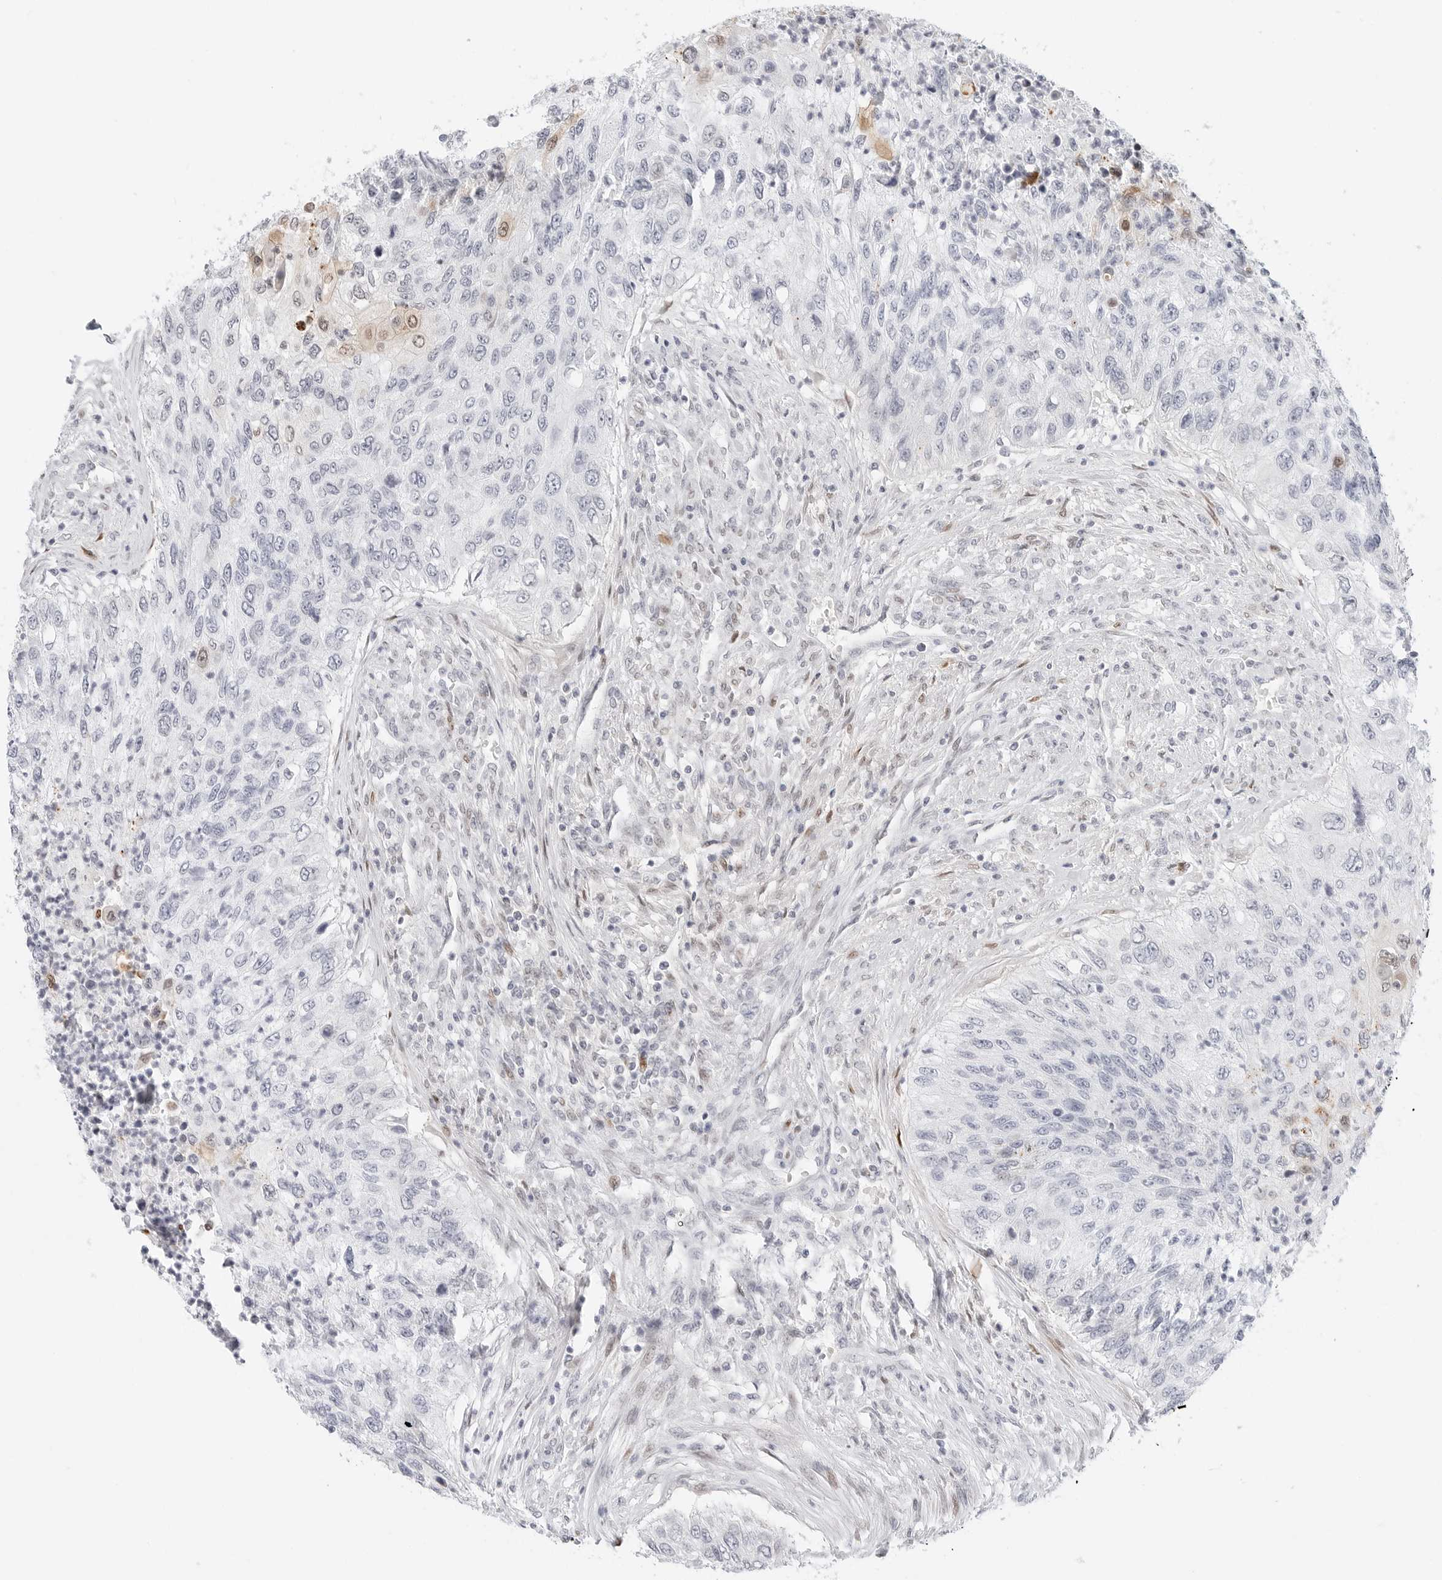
{"staining": {"intensity": "moderate", "quantity": "<25%", "location": "cytoplasmic/membranous"}, "tissue": "urothelial cancer", "cell_type": "Tumor cells", "image_type": "cancer", "snomed": [{"axis": "morphology", "description": "Urothelial carcinoma, High grade"}, {"axis": "topography", "description": "Urinary bladder"}], "caption": "High-grade urothelial carcinoma tissue displays moderate cytoplasmic/membranous positivity in approximately <25% of tumor cells", "gene": "SPIDR", "patient": {"sex": "female", "age": 60}}